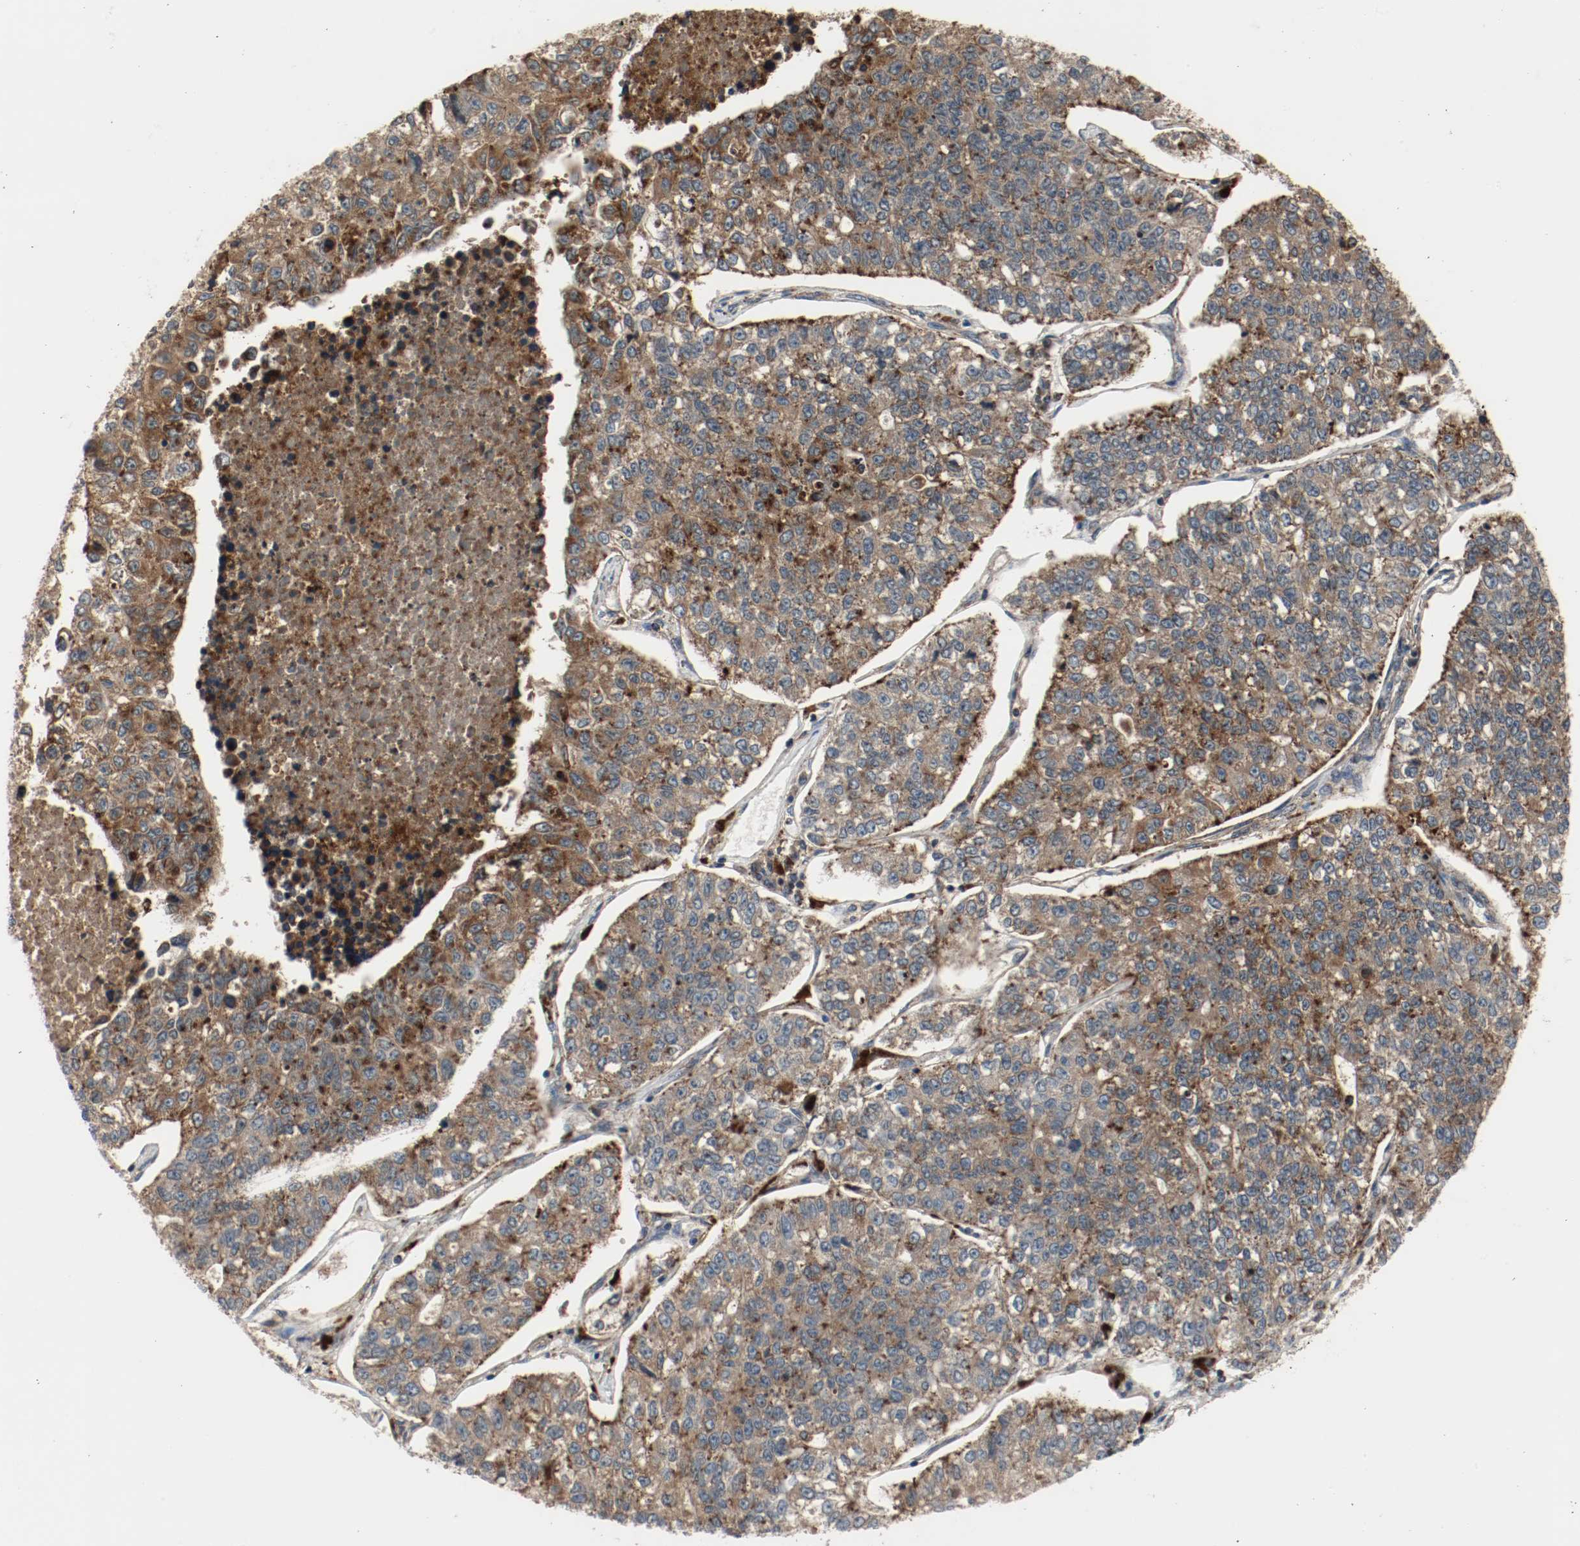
{"staining": {"intensity": "moderate", "quantity": ">75%", "location": "cytoplasmic/membranous"}, "tissue": "lung cancer", "cell_type": "Tumor cells", "image_type": "cancer", "snomed": [{"axis": "morphology", "description": "Adenocarcinoma, NOS"}, {"axis": "topography", "description": "Lung"}], "caption": "This image reveals lung cancer (adenocarcinoma) stained with IHC to label a protein in brown. The cytoplasmic/membranous of tumor cells show moderate positivity for the protein. Nuclei are counter-stained blue.", "gene": "LAMP2", "patient": {"sex": "male", "age": 49}}